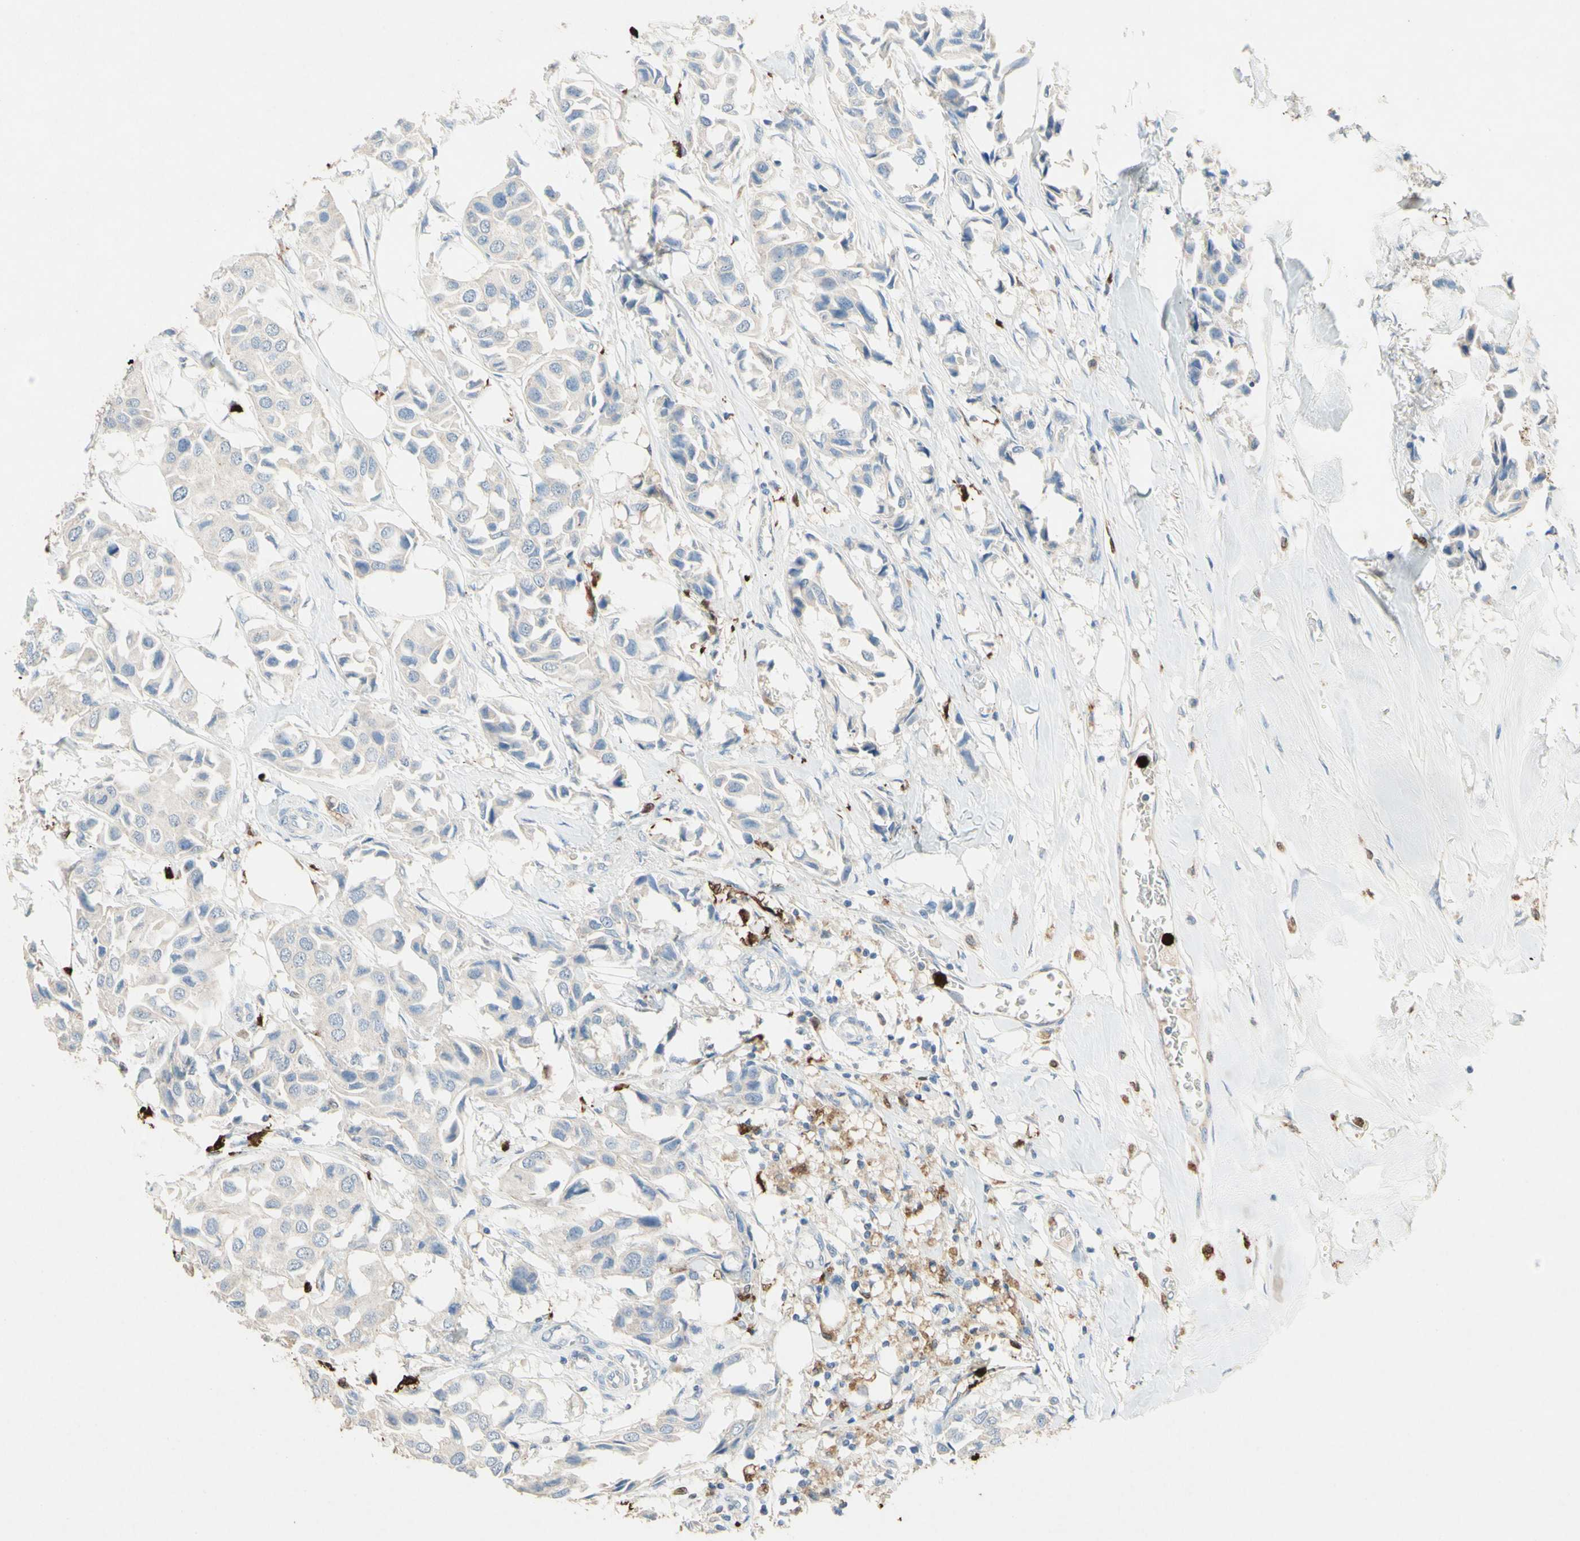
{"staining": {"intensity": "negative", "quantity": "none", "location": "none"}, "tissue": "breast cancer", "cell_type": "Tumor cells", "image_type": "cancer", "snomed": [{"axis": "morphology", "description": "Duct carcinoma"}, {"axis": "topography", "description": "Breast"}], "caption": "Tumor cells are negative for protein expression in human breast cancer (intraductal carcinoma). The staining is performed using DAB (3,3'-diaminobenzidine) brown chromogen with nuclei counter-stained in using hematoxylin.", "gene": "NFKBIZ", "patient": {"sex": "female", "age": 80}}